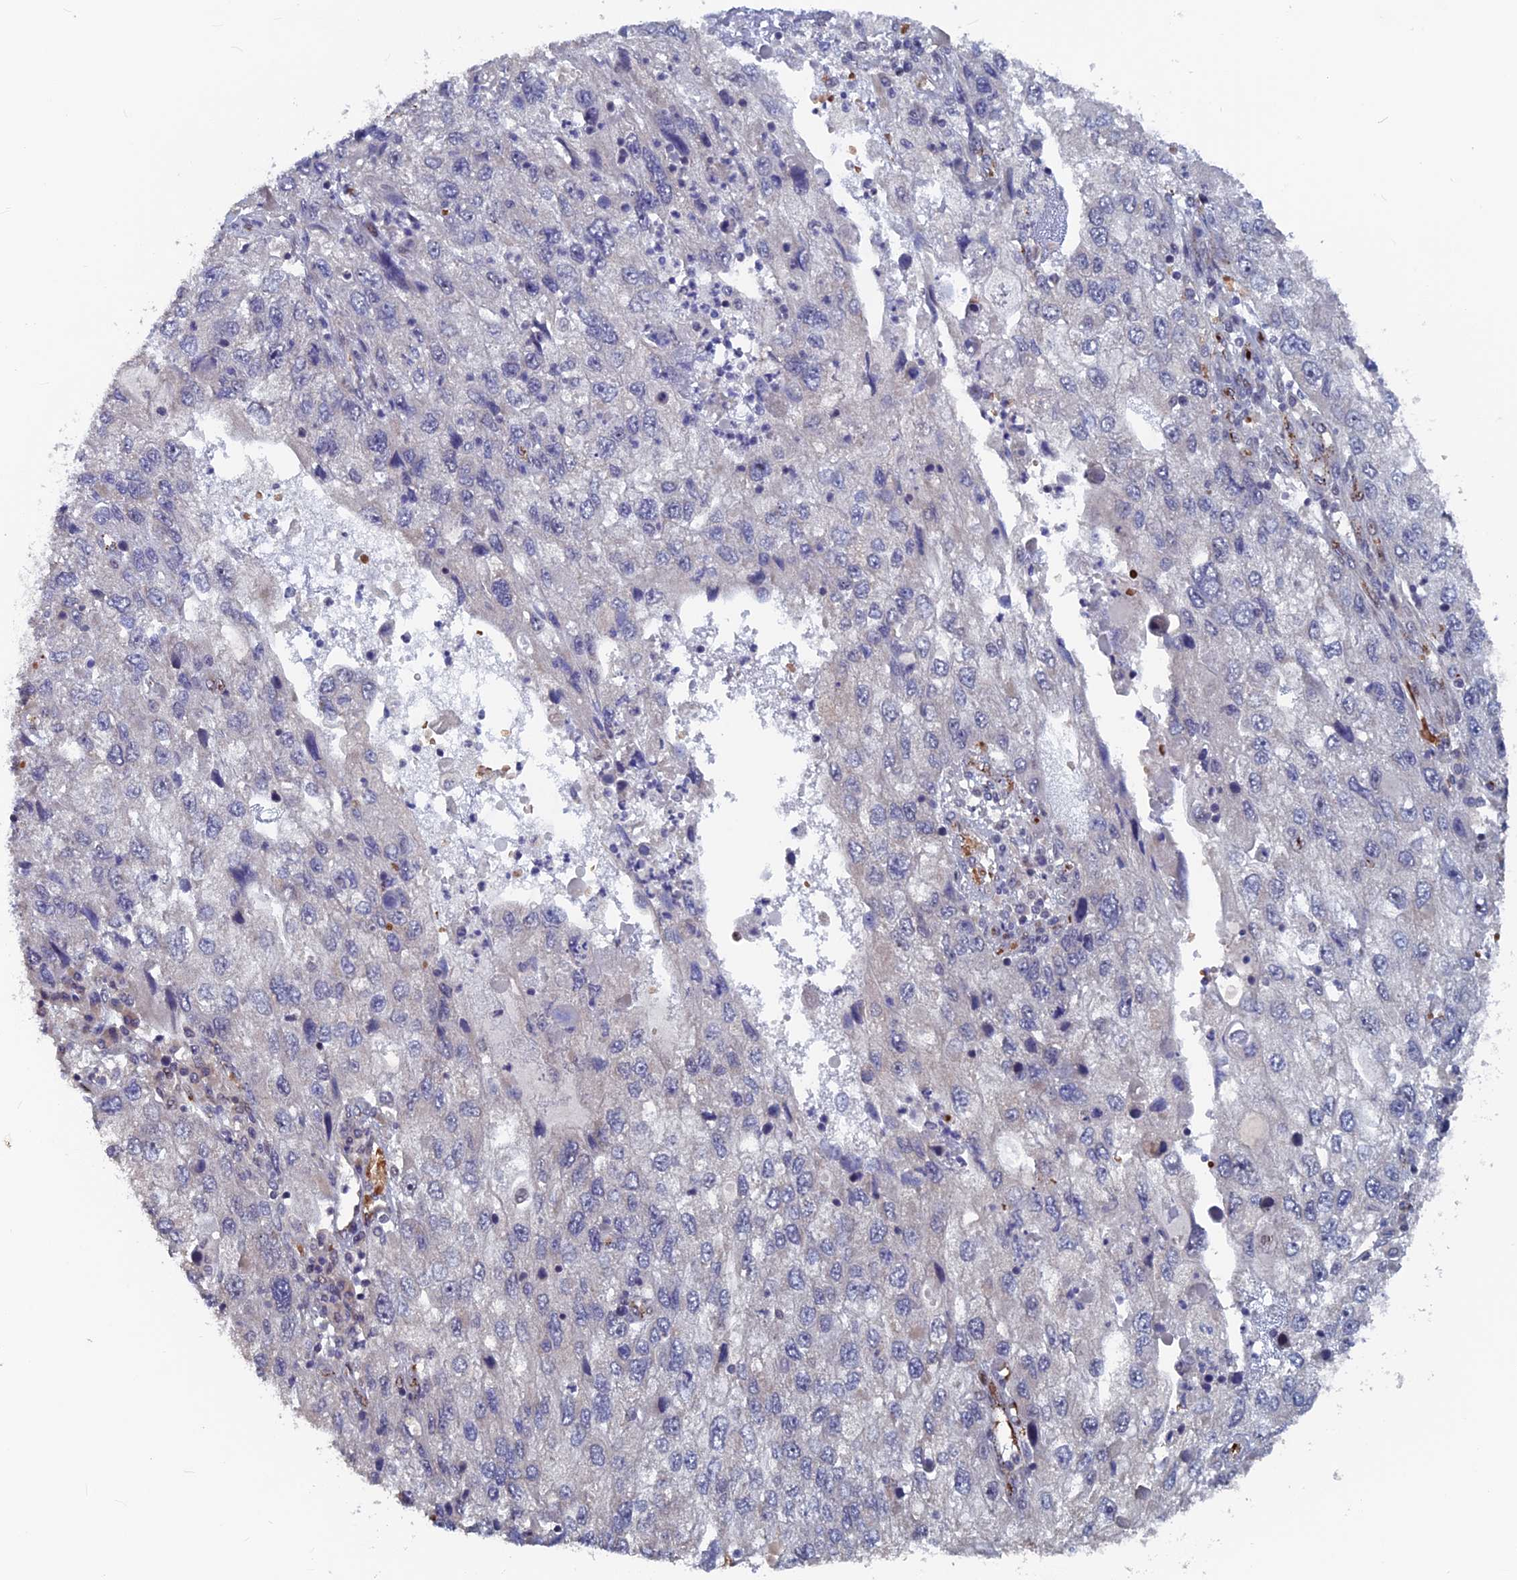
{"staining": {"intensity": "negative", "quantity": "none", "location": "none"}, "tissue": "endometrial cancer", "cell_type": "Tumor cells", "image_type": "cancer", "snomed": [{"axis": "morphology", "description": "Adenocarcinoma, NOS"}, {"axis": "topography", "description": "Endometrium"}], "caption": "Immunohistochemistry (IHC) histopathology image of neoplastic tissue: human endometrial adenocarcinoma stained with DAB reveals no significant protein positivity in tumor cells. (DAB immunohistochemistry visualized using brightfield microscopy, high magnification).", "gene": "SH3D21", "patient": {"sex": "female", "age": 49}}